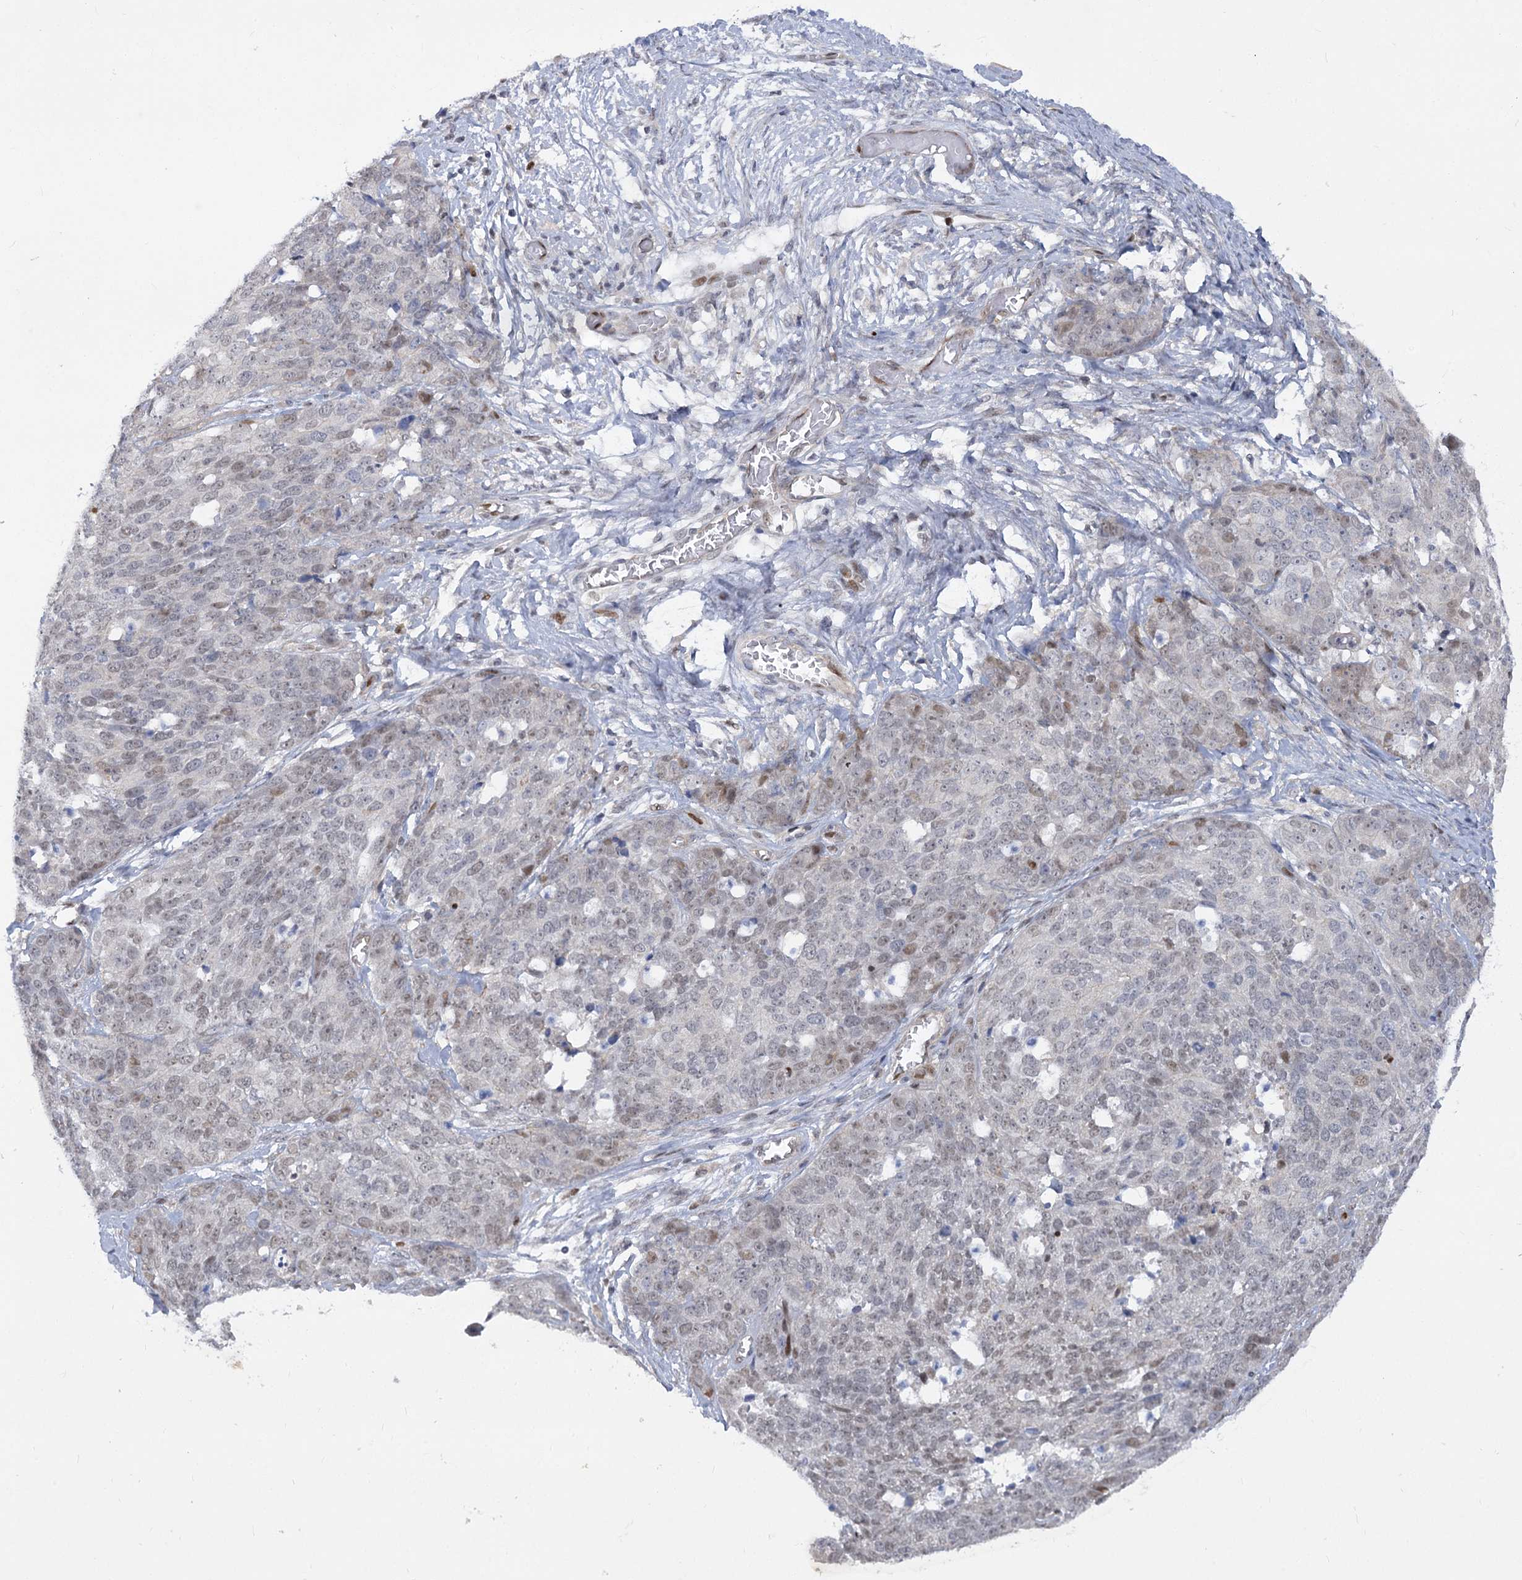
{"staining": {"intensity": "weak", "quantity": "25%-75%", "location": "nuclear"}, "tissue": "ovarian cancer", "cell_type": "Tumor cells", "image_type": "cancer", "snomed": [{"axis": "morphology", "description": "Cystadenocarcinoma, serous, NOS"}, {"axis": "topography", "description": "Ovary"}], "caption": "A photomicrograph of human ovarian cancer stained for a protein exhibits weak nuclear brown staining in tumor cells.", "gene": "ARSI", "patient": {"sex": "female", "age": 44}}